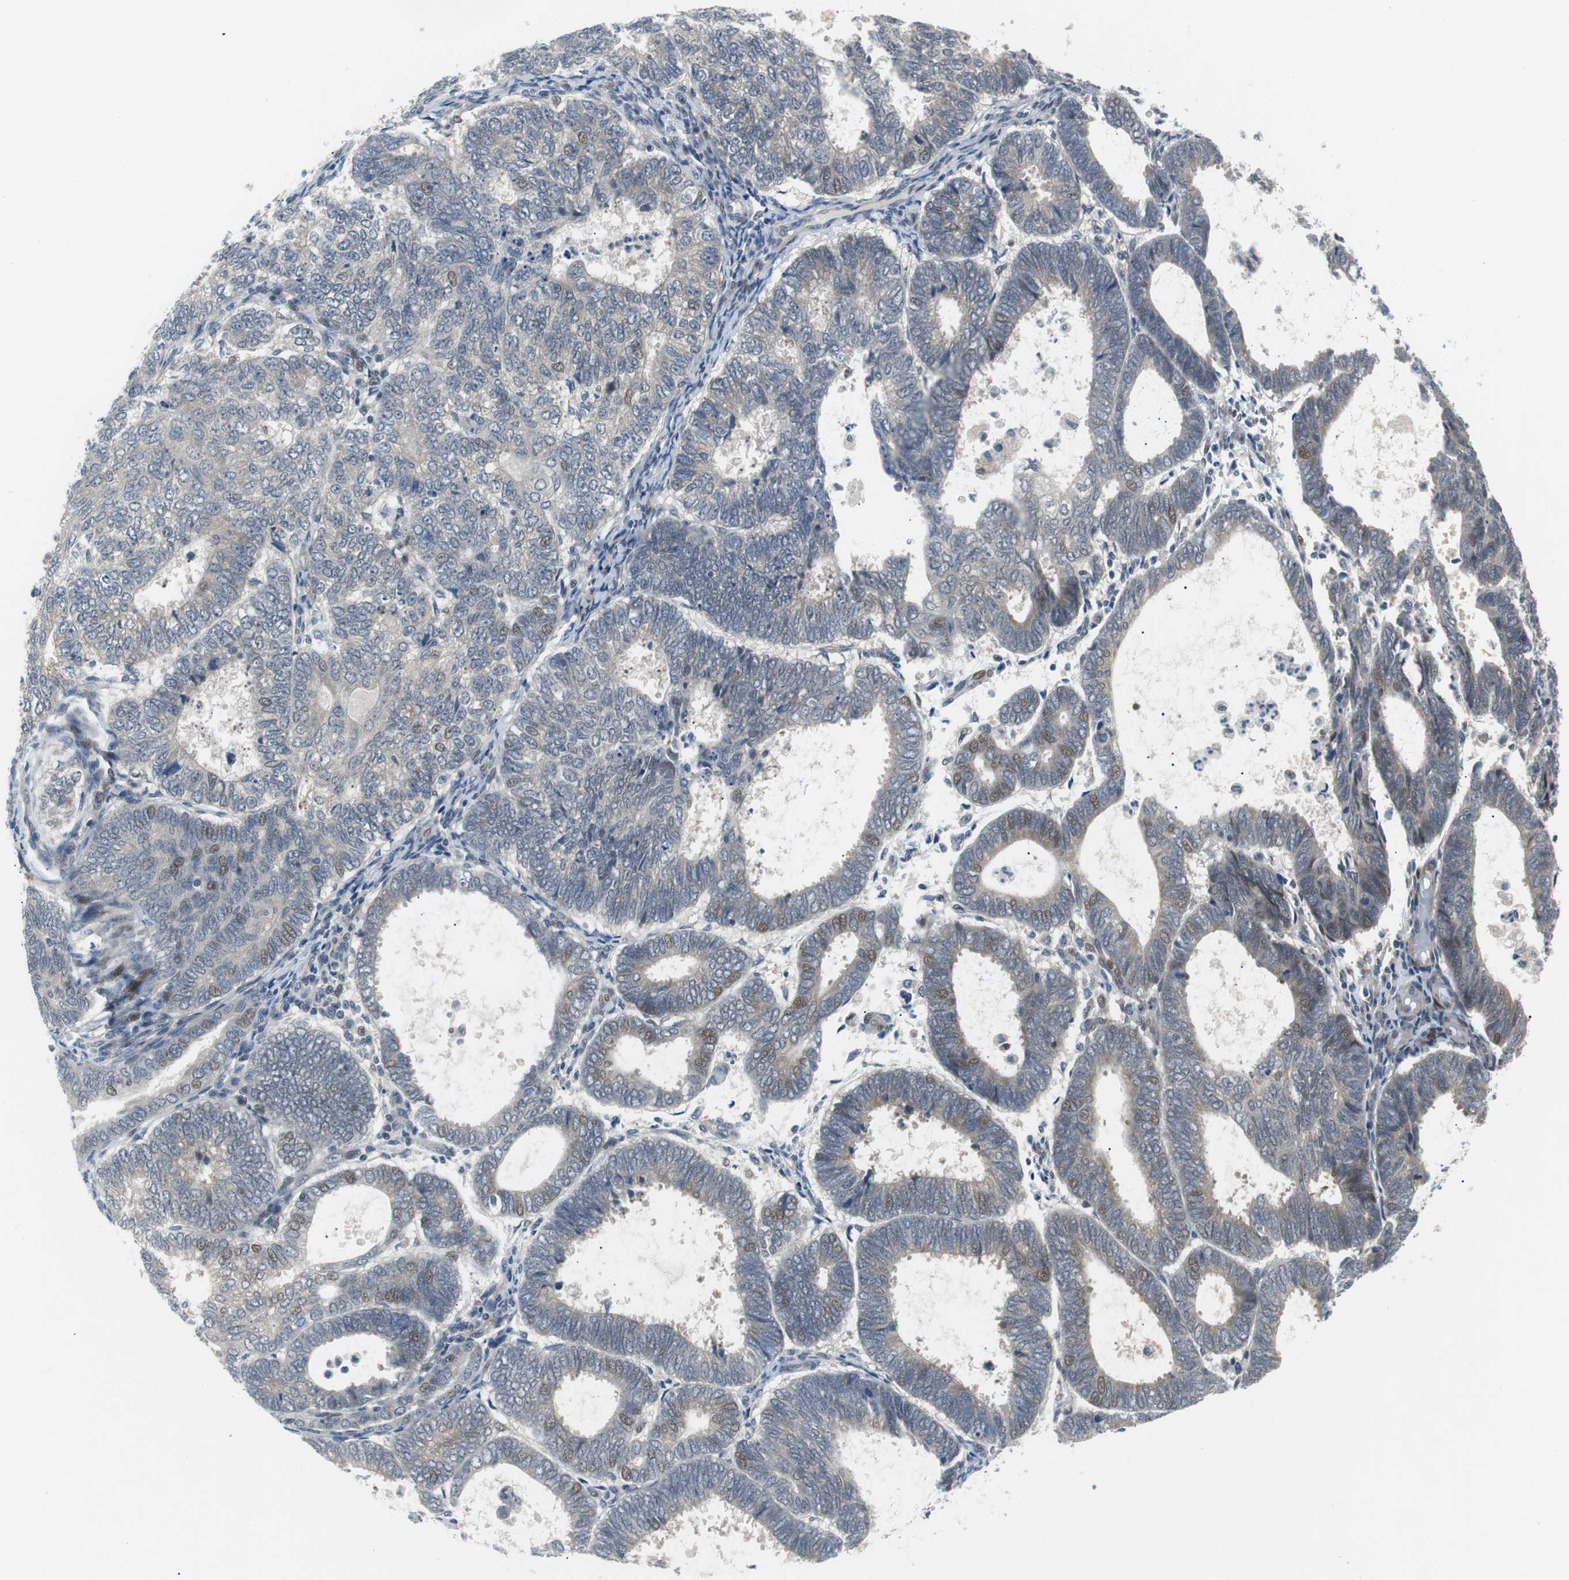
{"staining": {"intensity": "weak", "quantity": "<25%", "location": "nuclear"}, "tissue": "endometrial cancer", "cell_type": "Tumor cells", "image_type": "cancer", "snomed": [{"axis": "morphology", "description": "Adenocarcinoma, NOS"}, {"axis": "topography", "description": "Uterus"}], "caption": "IHC of human endometrial cancer displays no positivity in tumor cells.", "gene": "MAP2K4", "patient": {"sex": "female", "age": 60}}